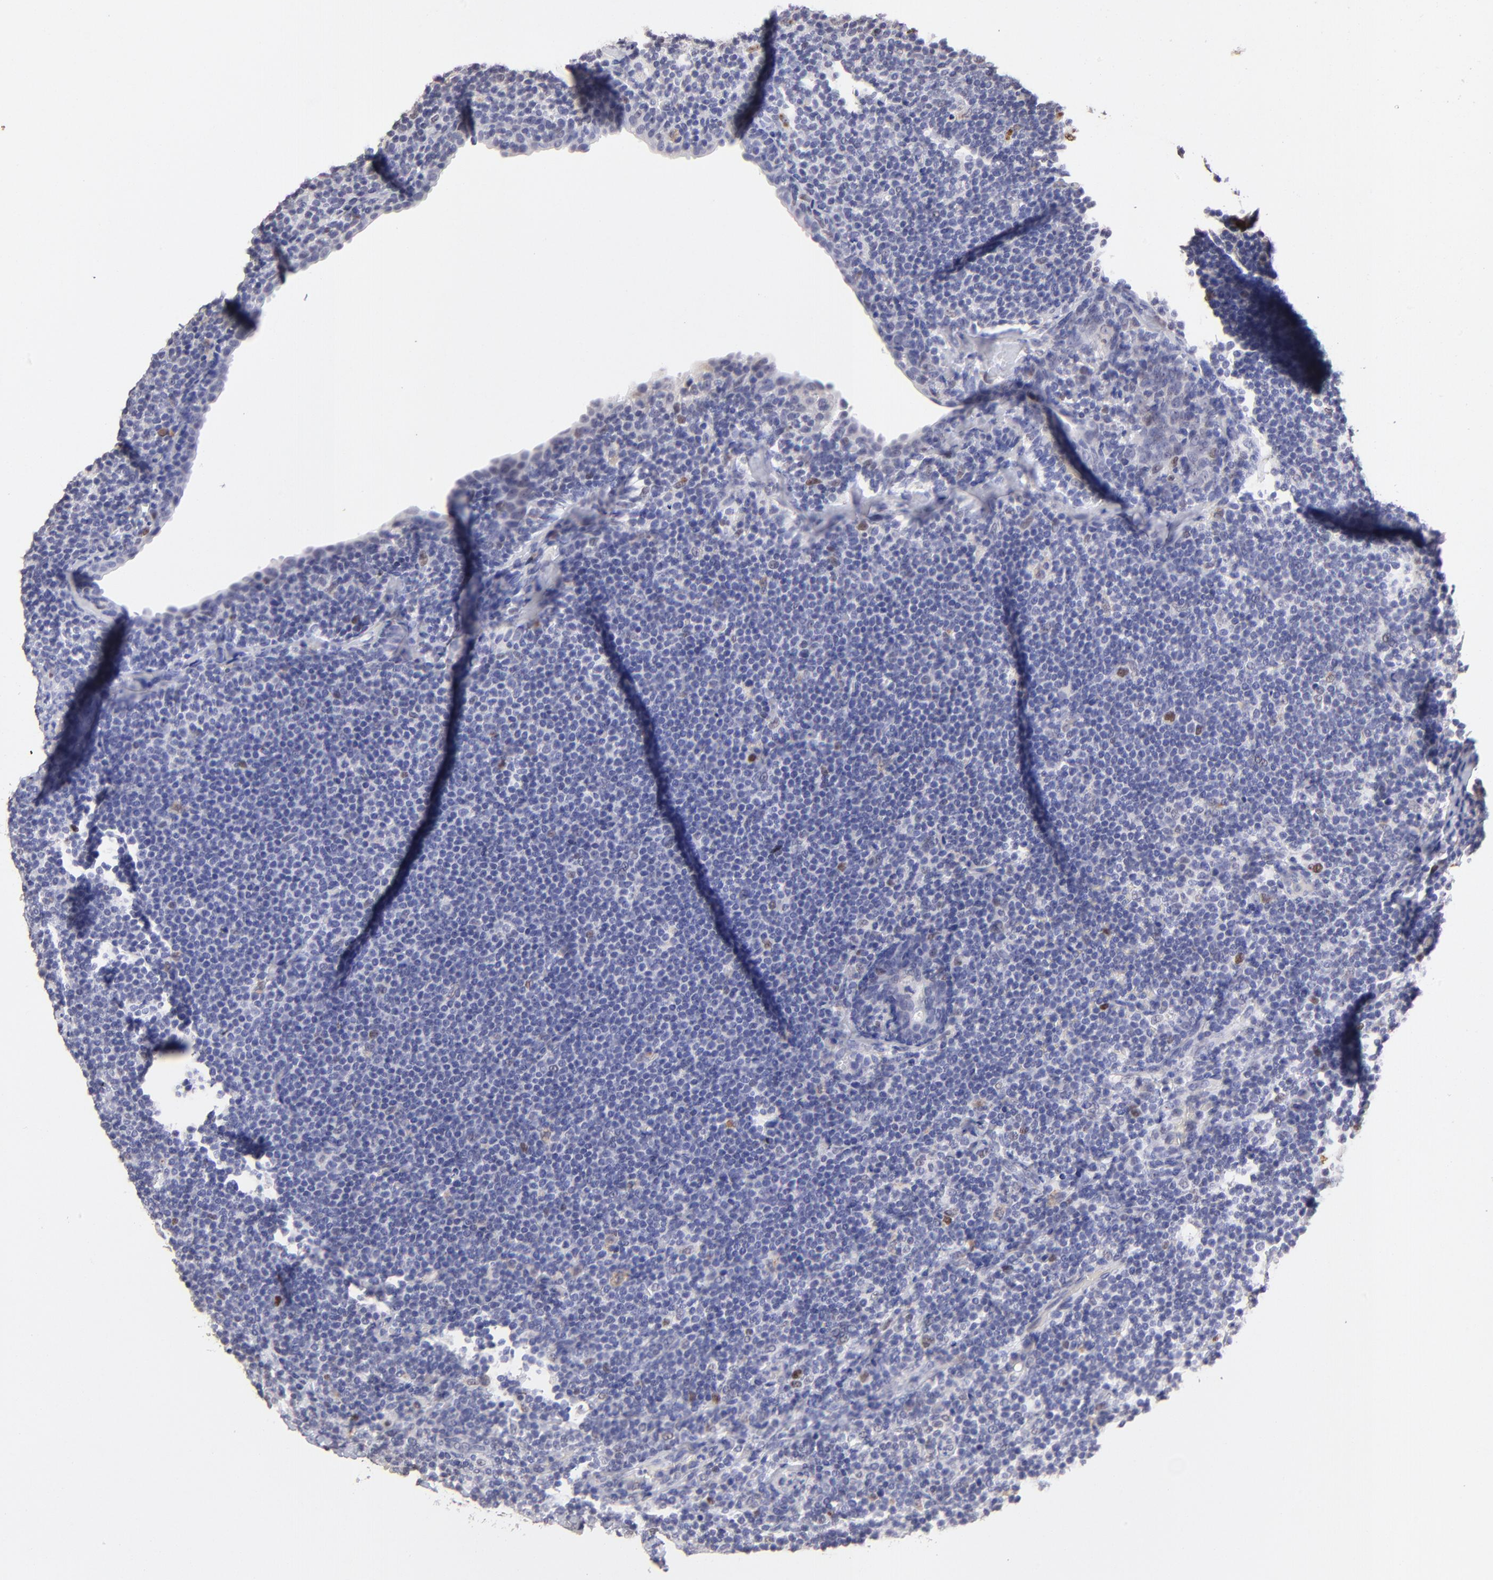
{"staining": {"intensity": "strong", "quantity": ">75%", "location": "nuclear"}, "tissue": "lymph node", "cell_type": "Germinal center cells", "image_type": "normal", "snomed": [{"axis": "morphology", "description": "Normal tissue, NOS"}, {"axis": "morphology", "description": "Uncertain malignant potential"}, {"axis": "topography", "description": "Lymph node"}, {"axis": "topography", "description": "Salivary gland, NOS"}], "caption": "A high amount of strong nuclear expression is present in about >75% of germinal center cells in normal lymph node.", "gene": "DNMT1", "patient": {"sex": "female", "age": 51}}